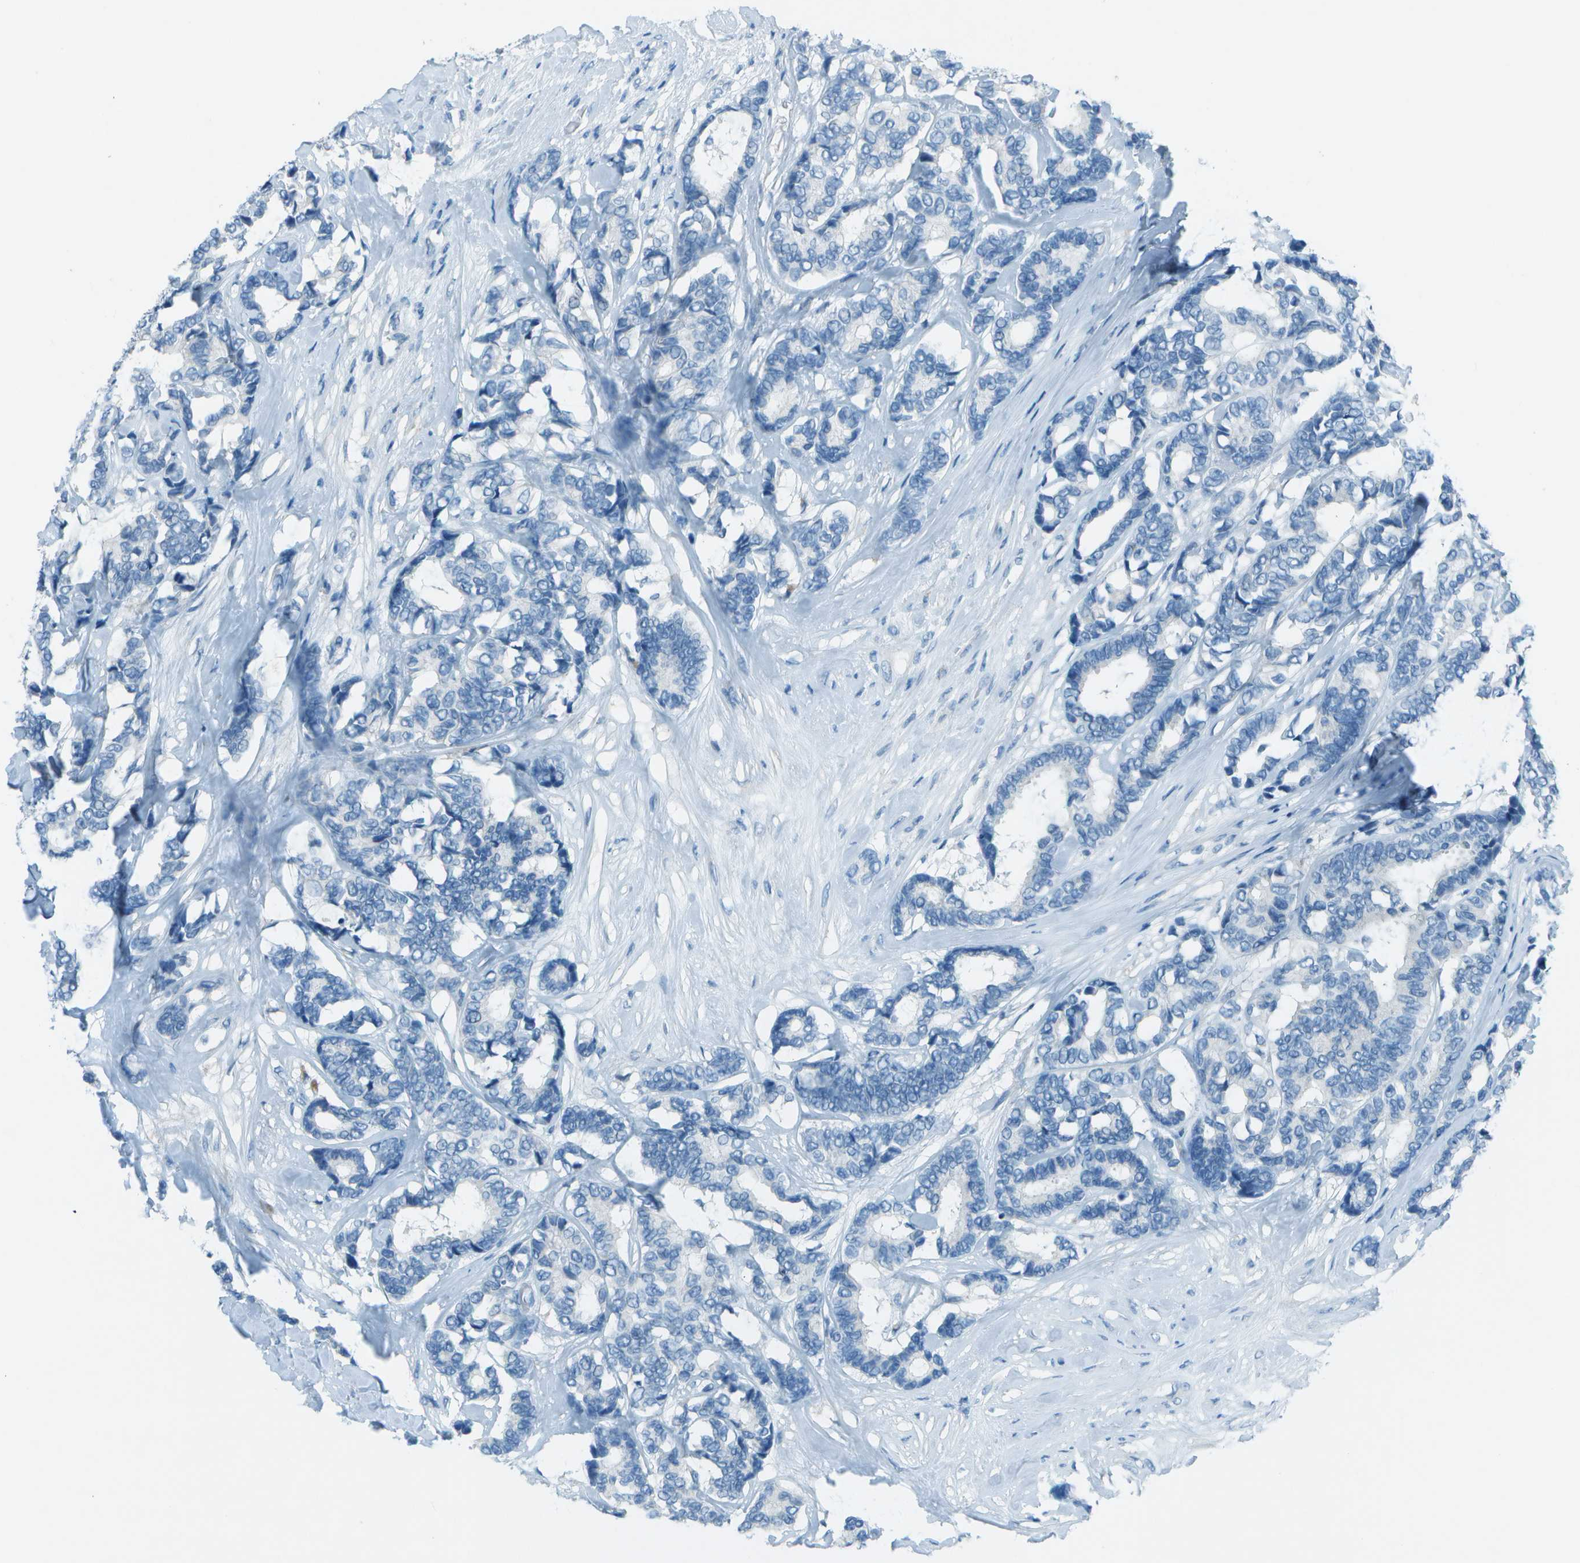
{"staining": {"intensity": "negative", "quantity": "none", "location": "none"}, "tissue": "breast cancer", "cell_type": "Tumor cells", "image_type": "cancer", "snomed": [{"axis": "morphology", "description": "Duct carcinoma"}, {"axis": "topography", "description": "Breast"}], "caption": "Micrograph shows no protein positivity in tumor cells of infiltrating ductal carcinoma (breast) tissue.", "gene": "FGF1", "patient": {"sex": "female", "age": 87}}